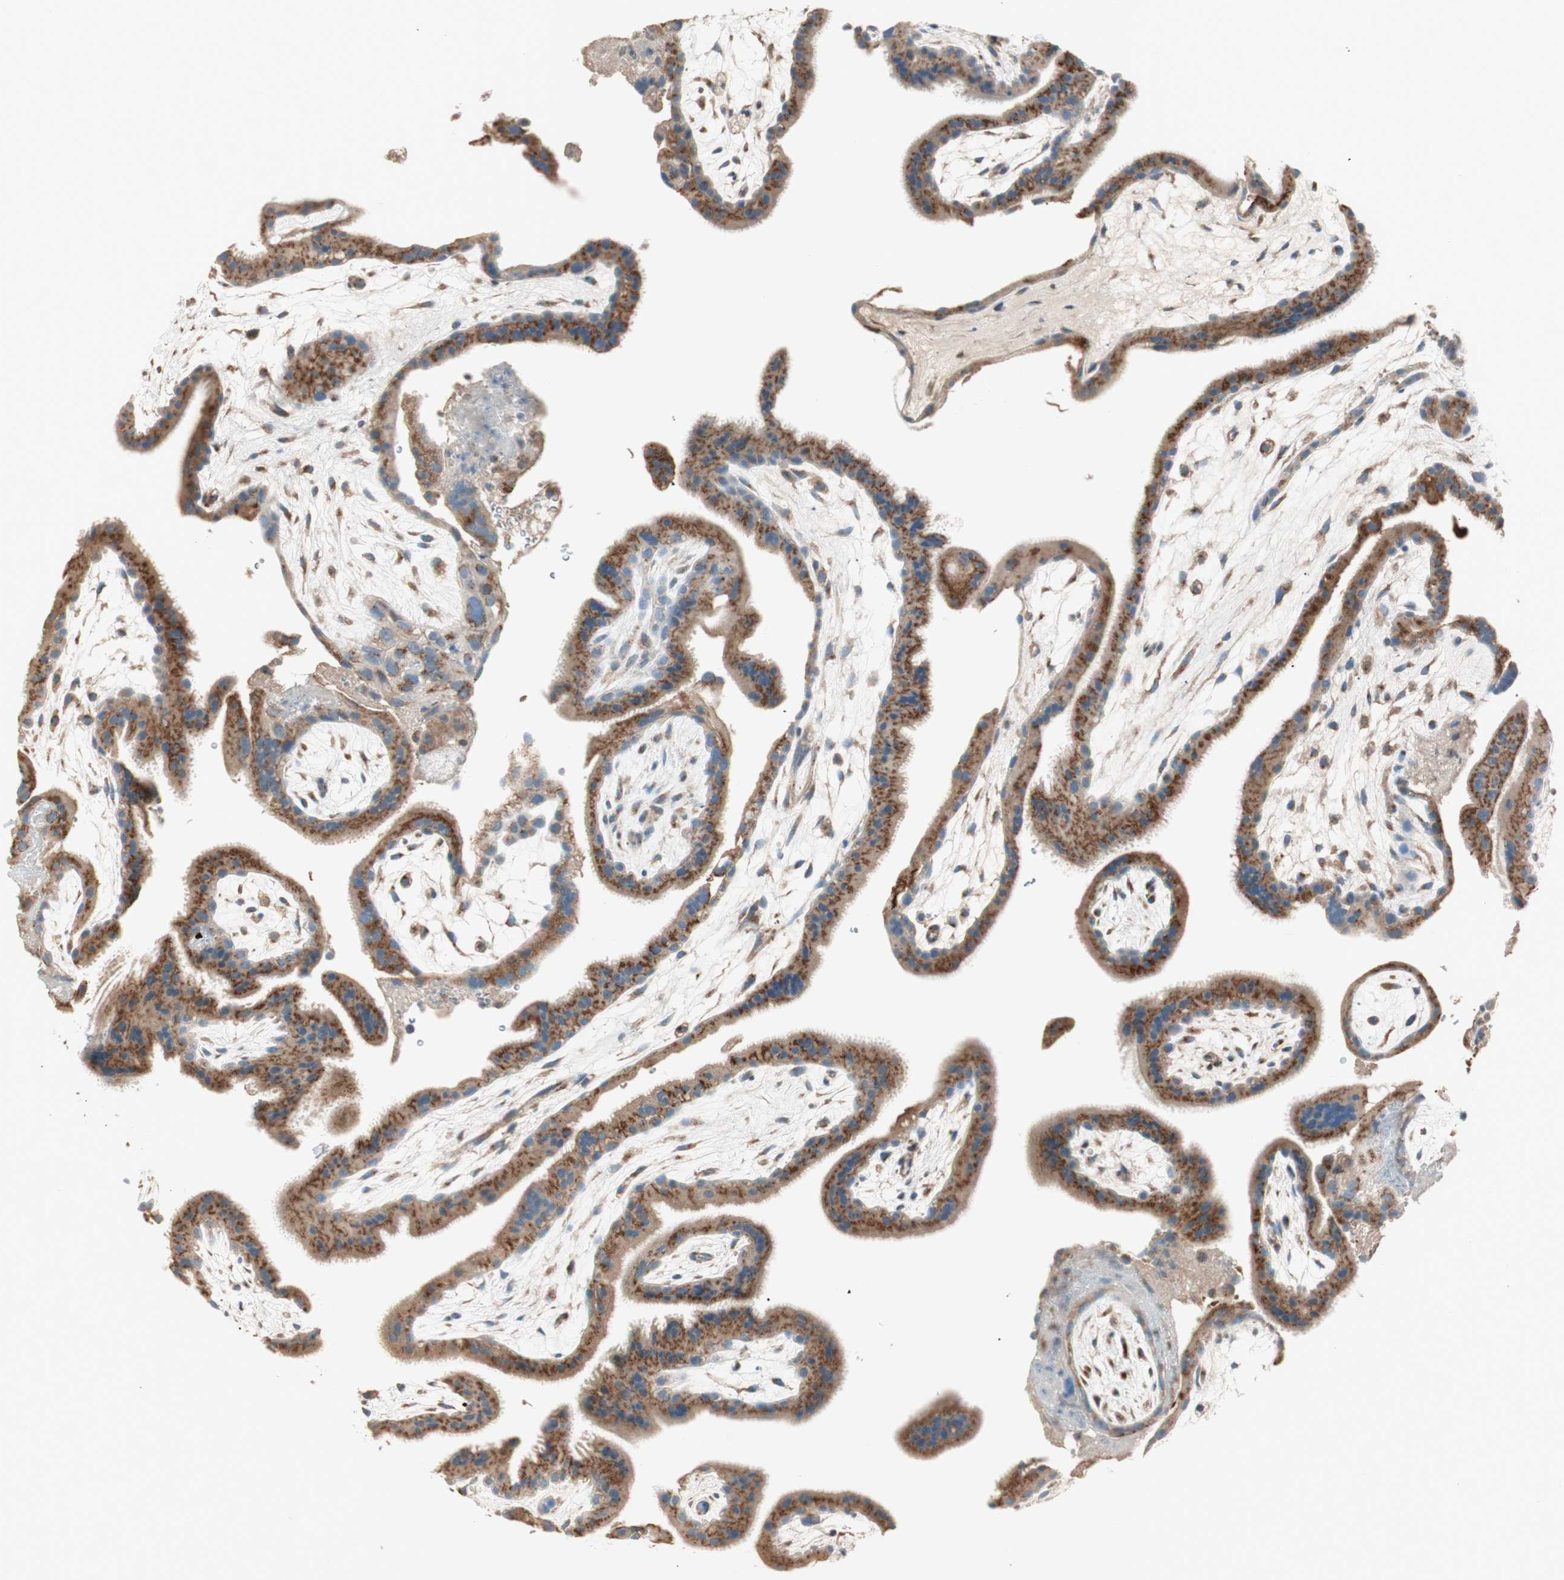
{"staining": {"intensity": "strong", "quantity": ">75%", "location": "cytoplasmic/membranous"}, "tissue": "placenta", "cell_type": "Decidual cells", "image_type": "normal", "snomed": [{"axis": "morphology", "description": "Normal tissue, NOS"}, {"axis": "topography", "description": "Placenta"}], "caption": "About >75% of decidual cells in benign placenta display strong cytoplasmic/membranous protein expression as visualized by brown immunohistochemical staining.", "gene": "SEC16A", "patient": {"sex": "female", "age": 19}}